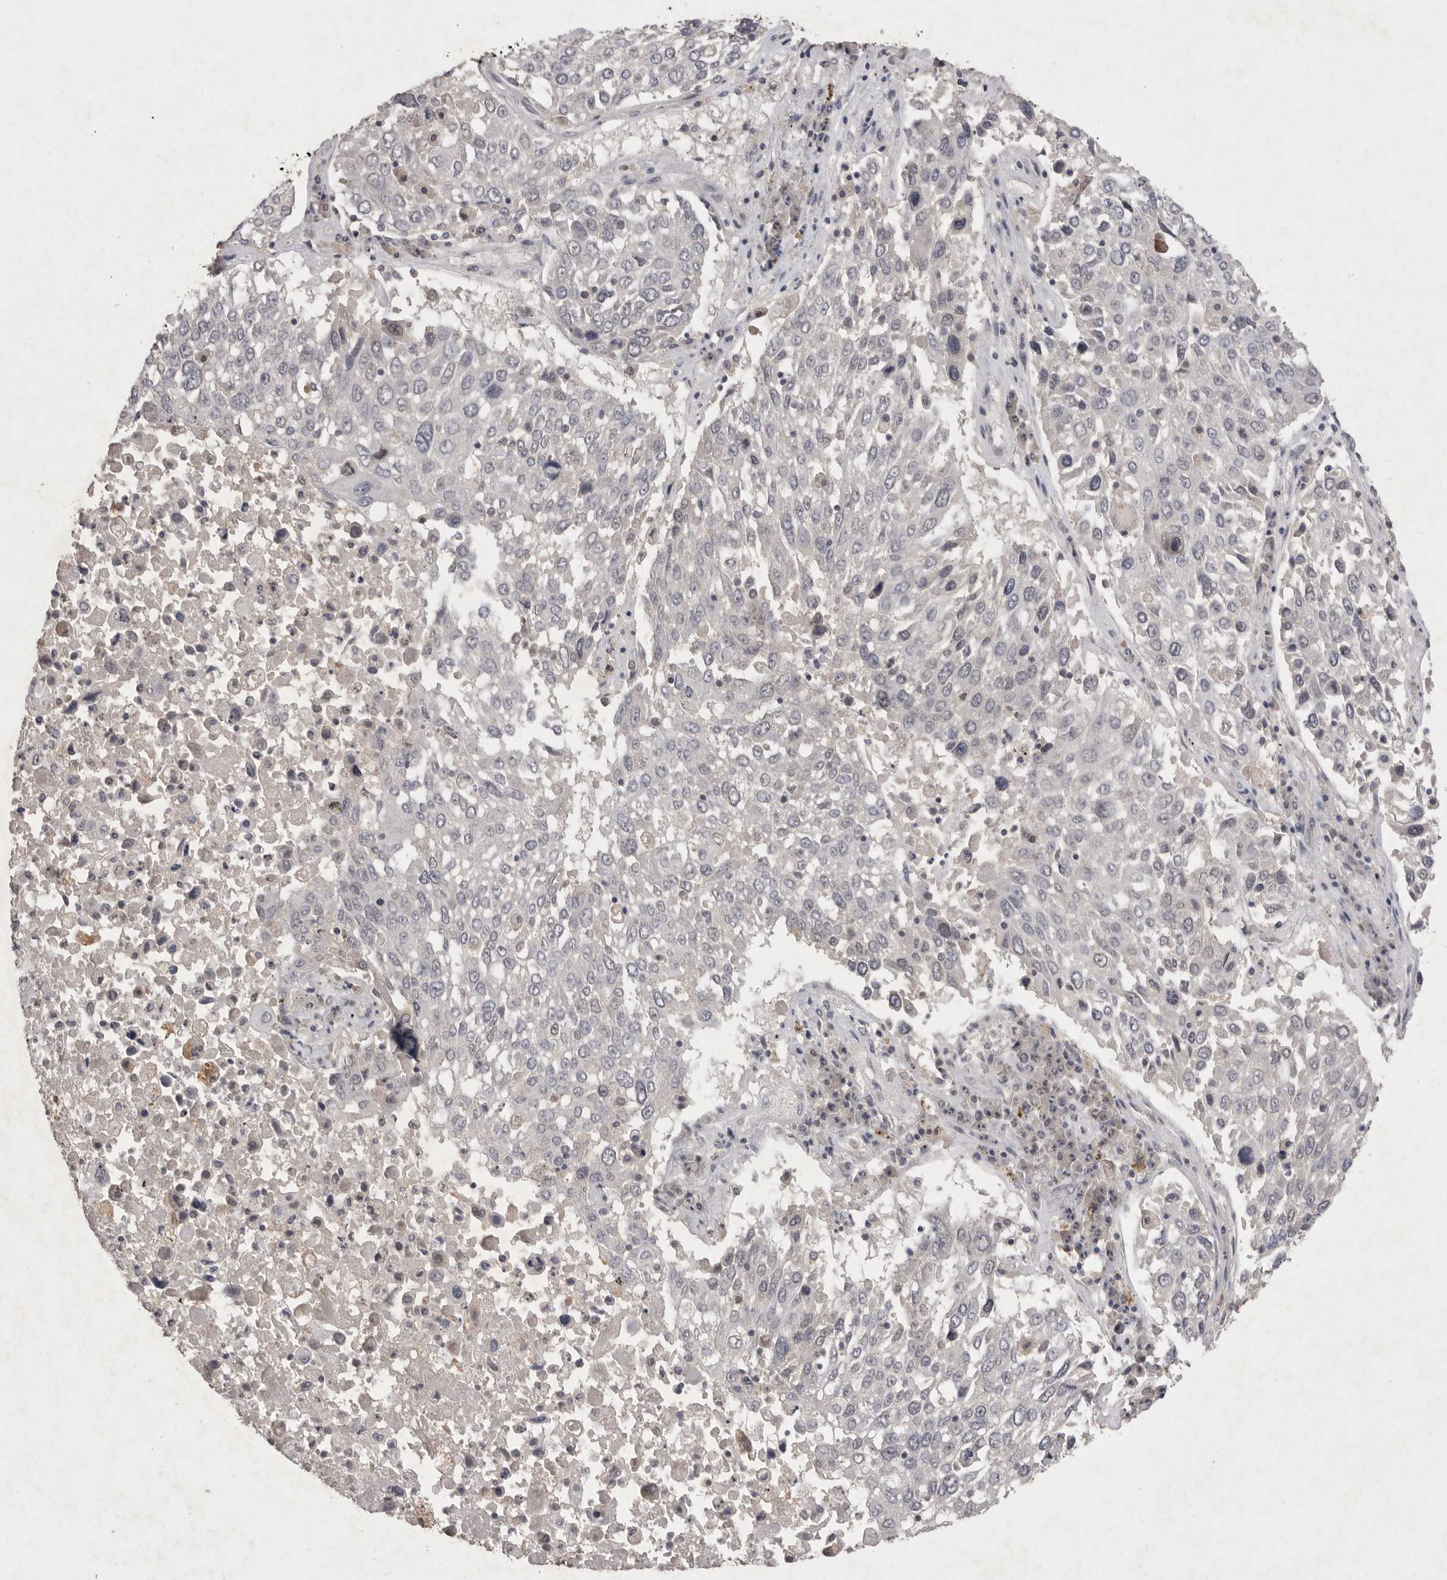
{"staining": {"intensity": "negative", "quantity": "none", "location": "none"}, "tissue": "lung cancer", "cell_type": "Tumor cells", "image_type": "cancer", "snomed": [{"axis": "morphology", "description": "Squamous cell carcinoma, NOS"}, {"axis": "topography", "description": "Lung"}], "caption": "Tumor cells show no significant positivity in lung cancer (squamous cell carcinoma).", "gene": "APLNR", "patient": {"sex": "male", "age": 65}}